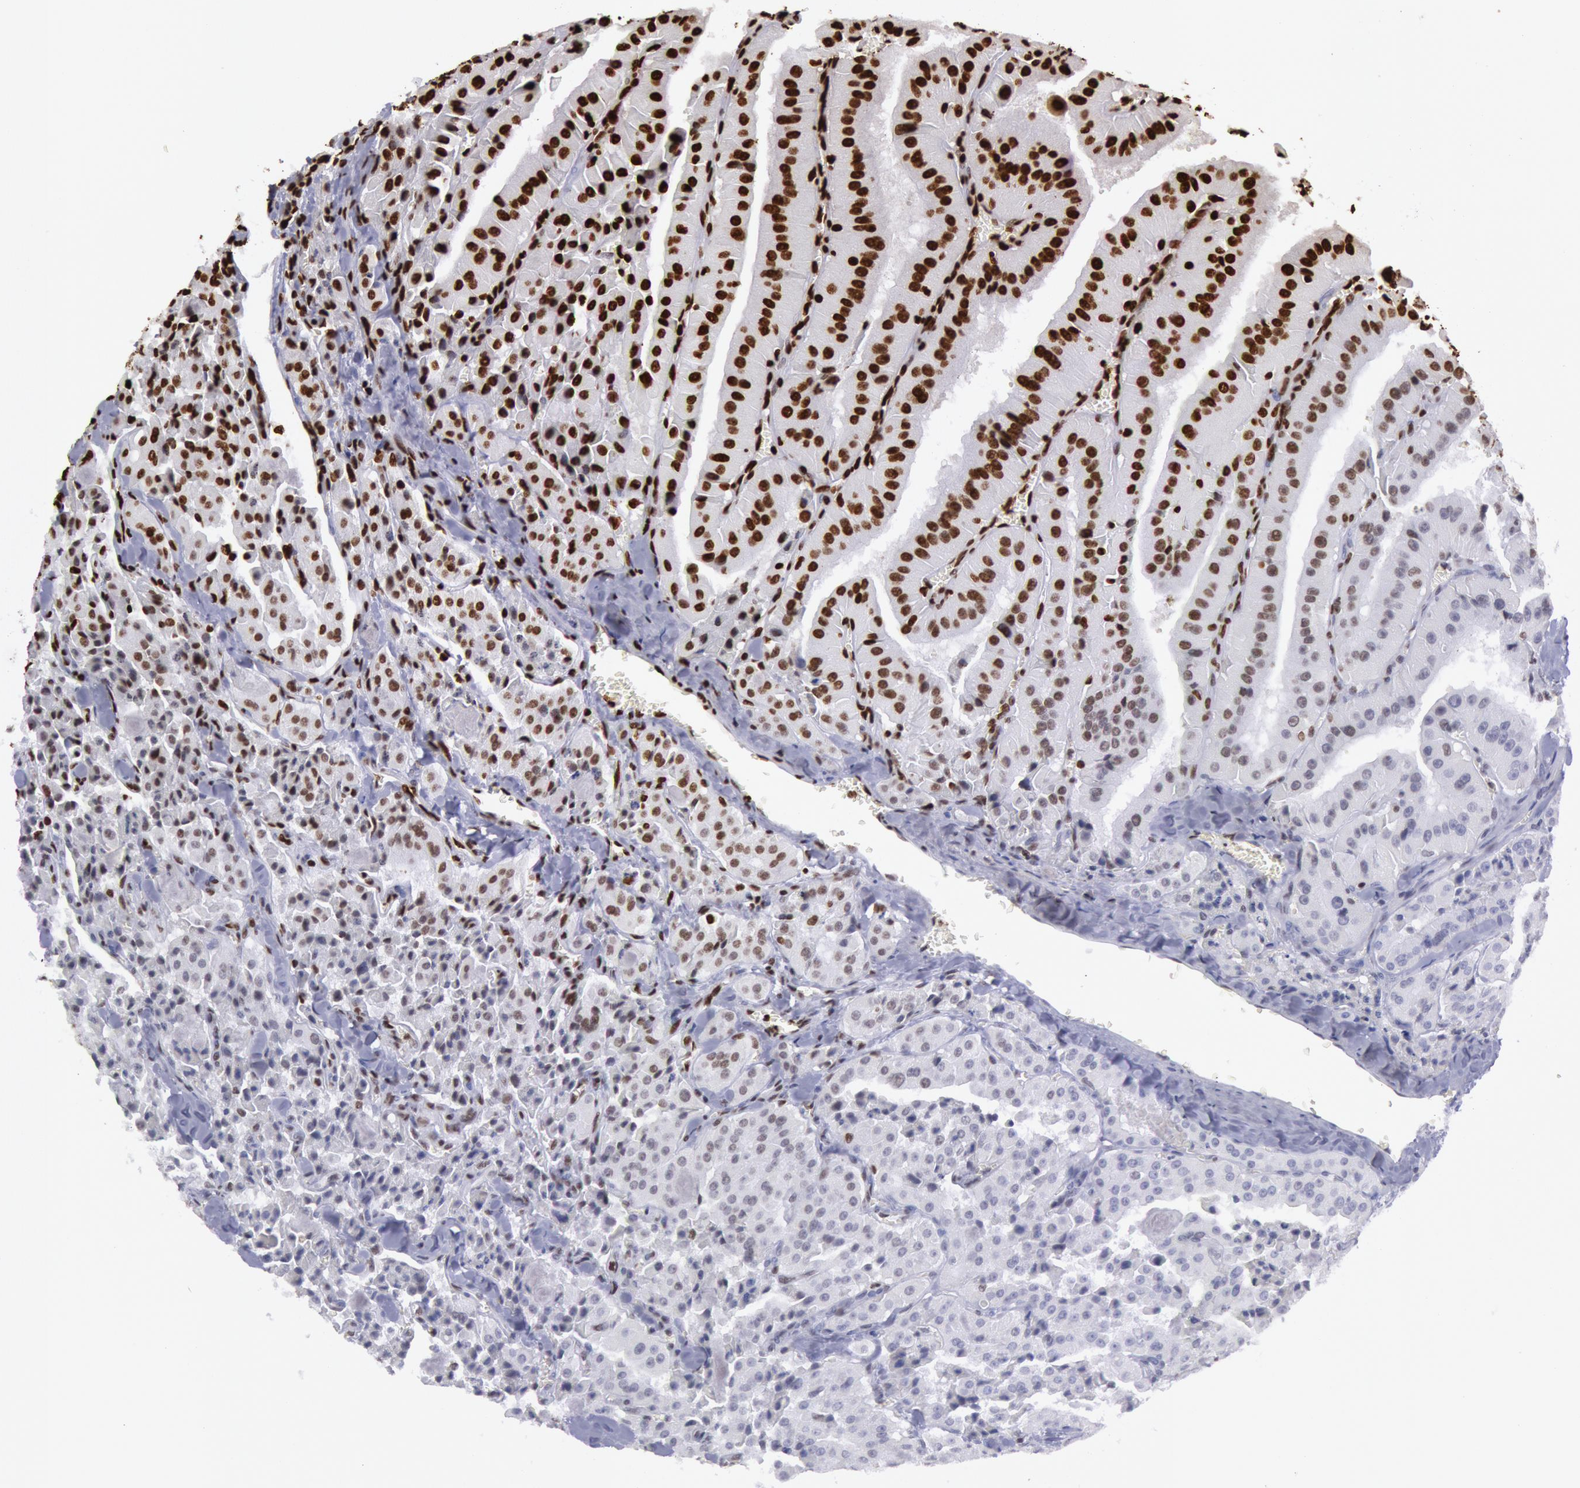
{"staining": {"intensity": "moderate", "quantity": ">75%", "location": "nuclear"}, "tissue": "thyroid cancer", "cell_type": "Tumor cells", "image_type": "cancer", "snomed": [{"axis": "morphology", "description": "Carcinoma, NOS"}, {"axis": "topography", "description": "Thyroid gland"}], "caption": "Protein staining of thyroid carcinoma tissue exhibits moderate nuclear positivity in about >75% of tumor cells.", "gene": "H3-4", "patient": {"sex": "male", "age": 76}}